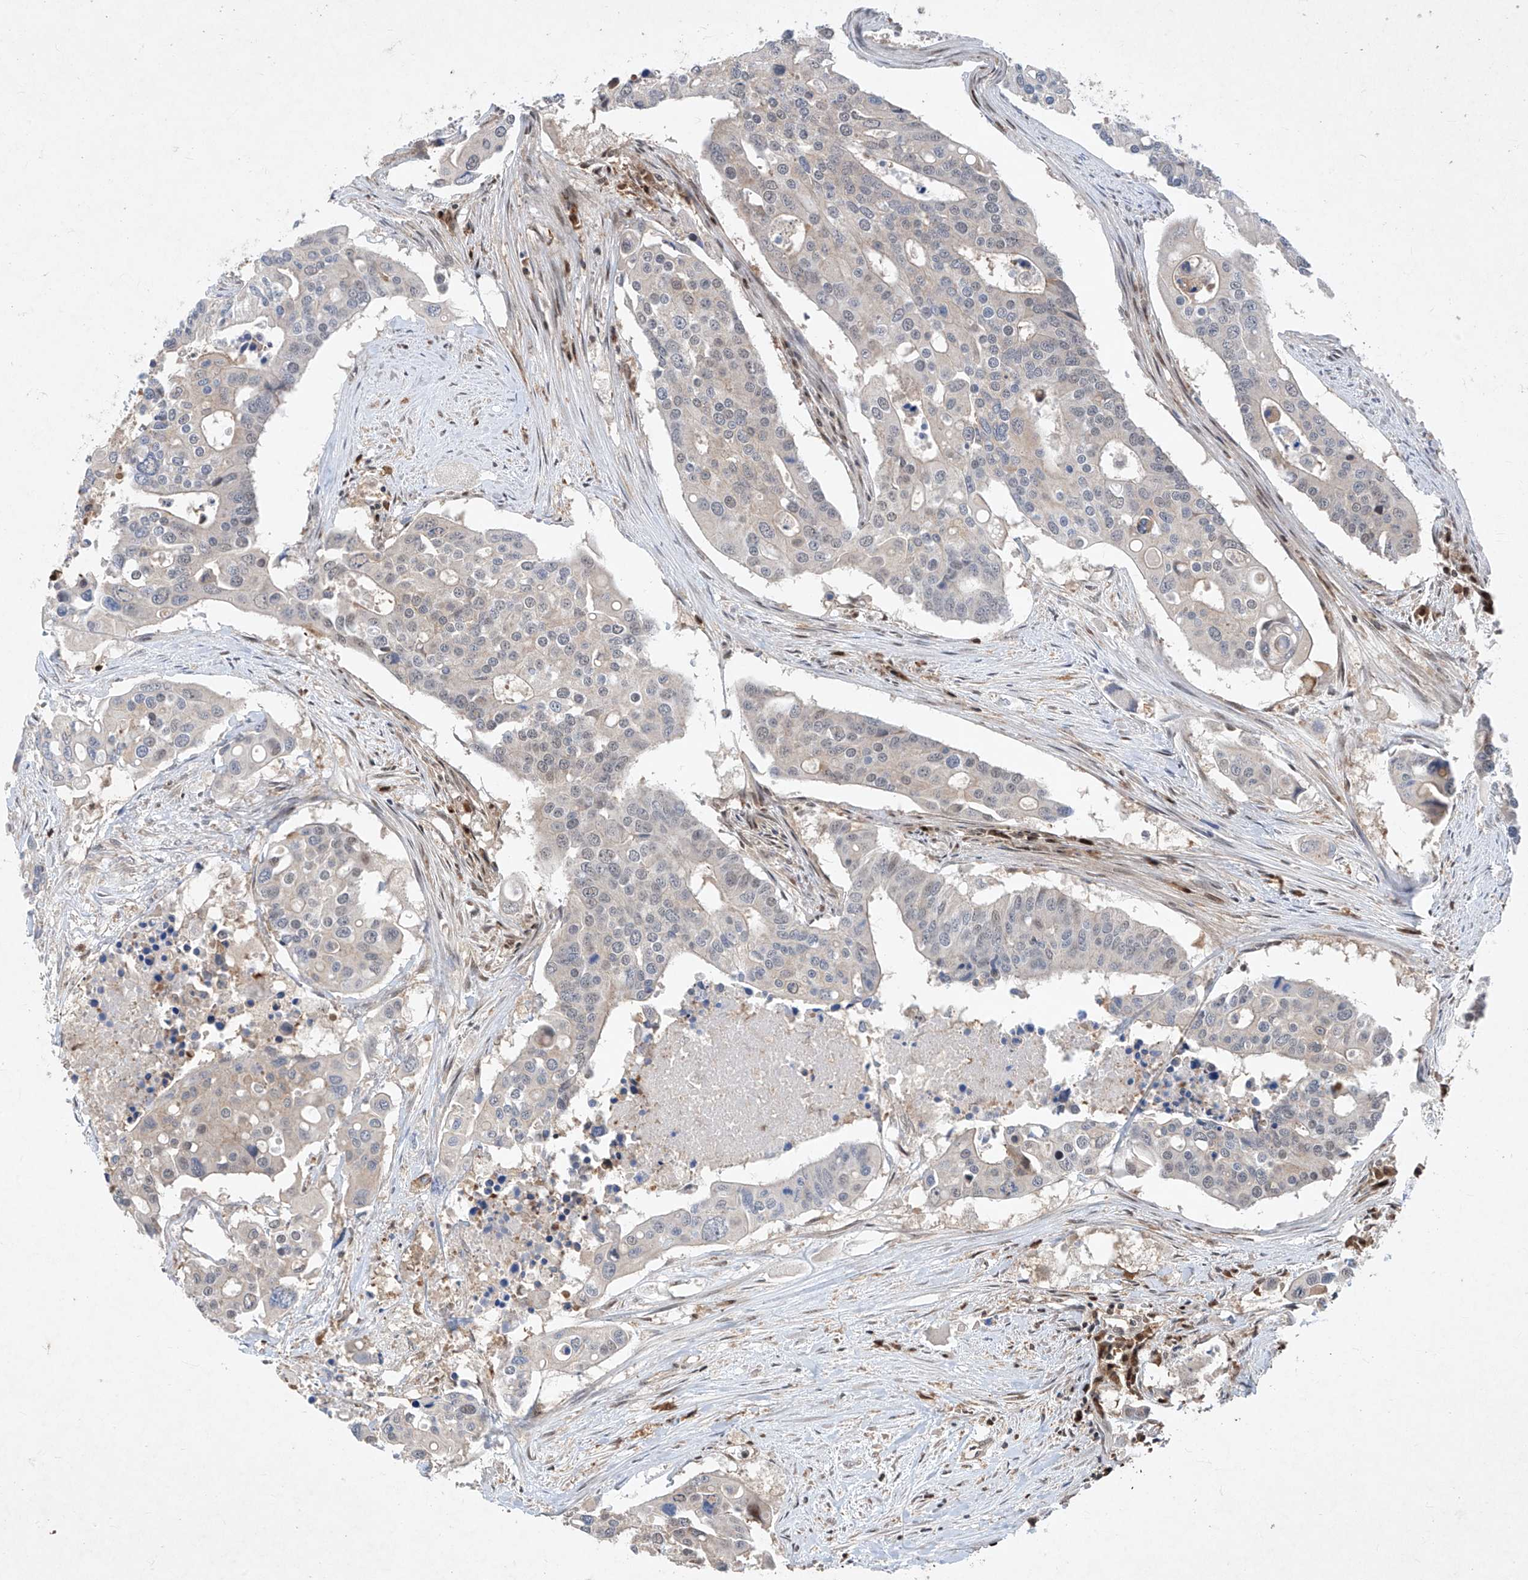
{"staining": {"intensity": "negative", "quantity": "none", "location": "none"}, "tissue": "colorectal cancer", "cell_type": "Tumor cells", "image_type": "cancer", "snomed": [{"axis": "morphology", "description": "Adenocarcinoma, NOS"}, {"axis": "topography", "description": "Colon"}], "caption": "Adenocarcinoma (colorectal) was stained to show a protein in brown. There is no significant positivity in tumor cells.", "gene": "ZNF358", "patient": {"sex": "male", "age": 77}}